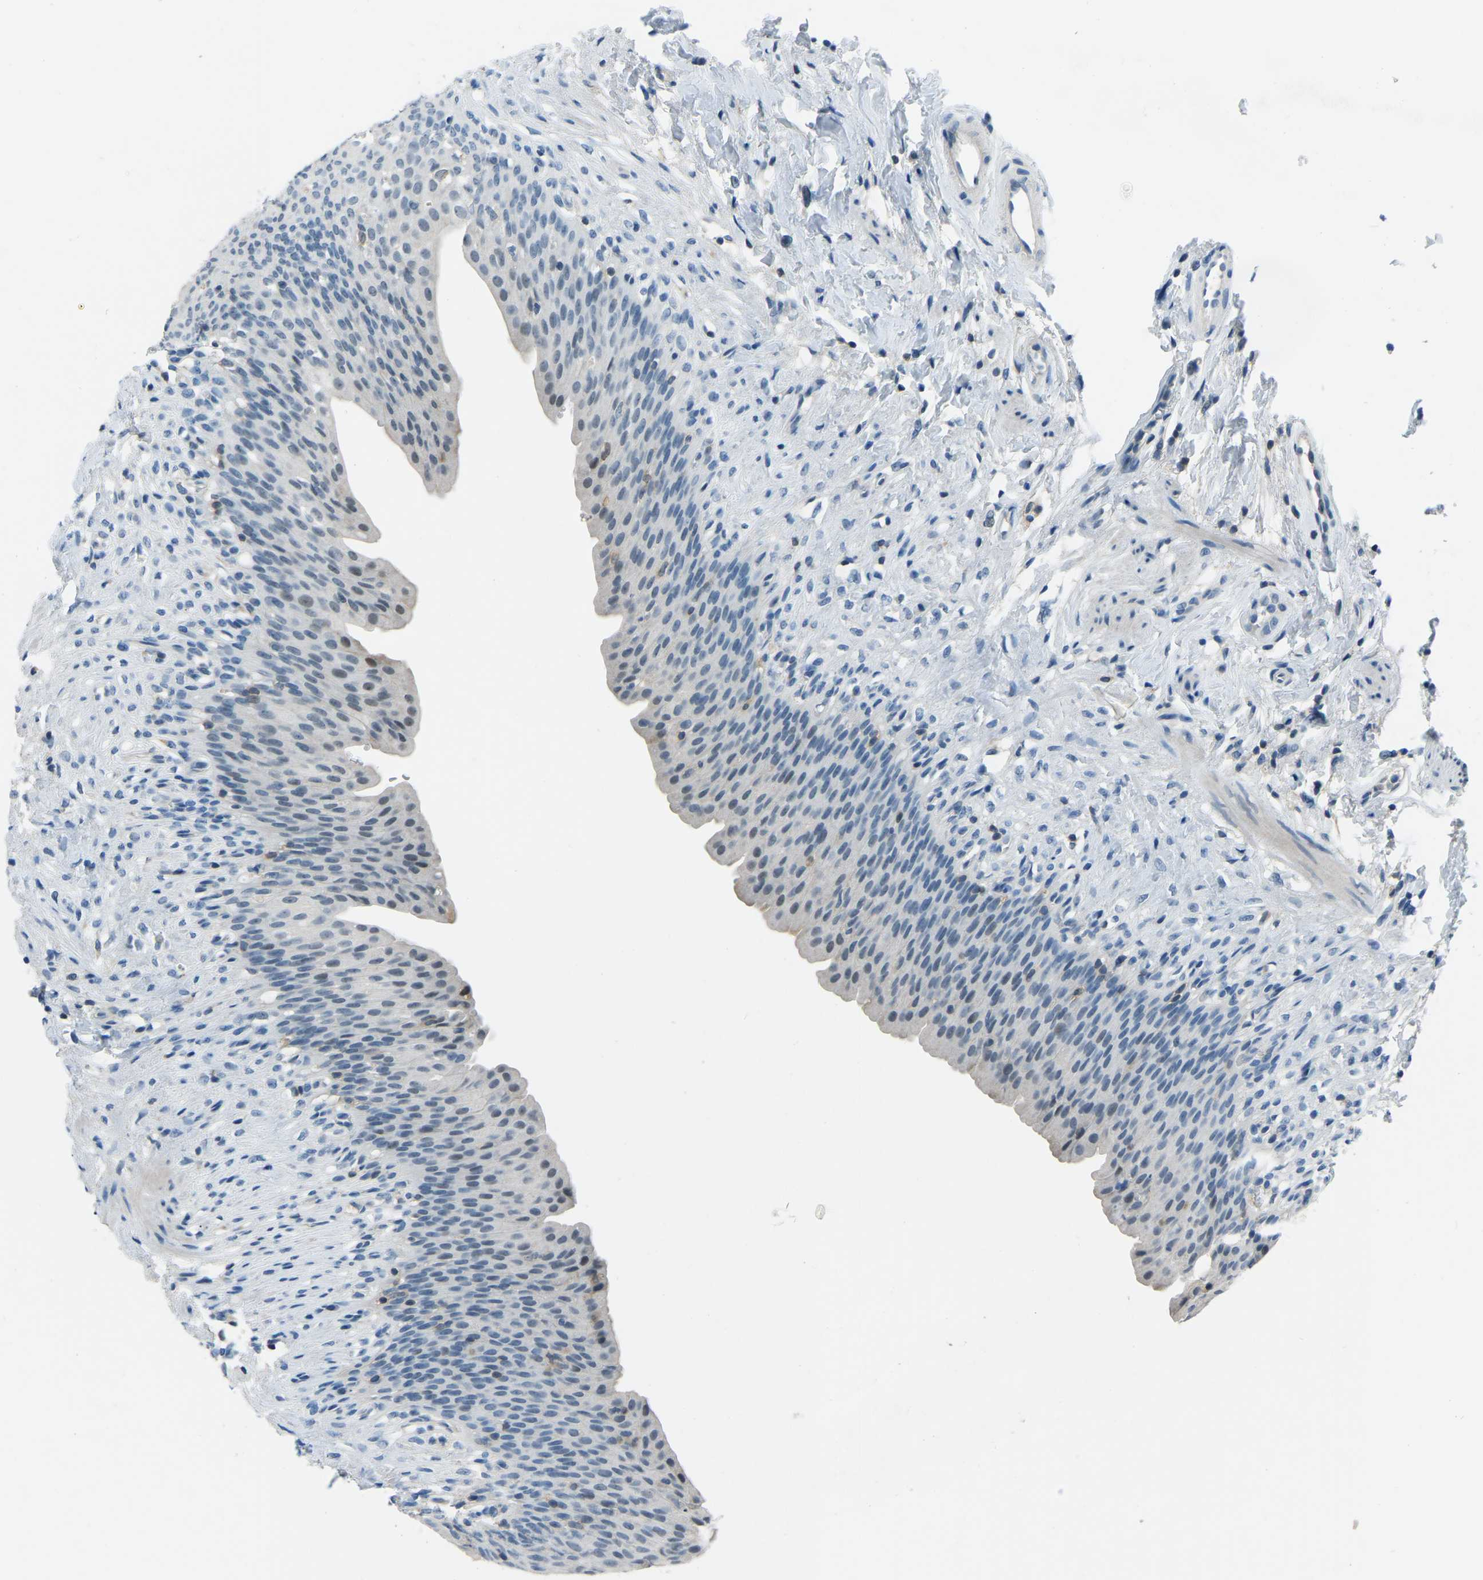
{"staining": {"intensity": "negative", "quantity": "none", "location": "none"}, "tissue": "urinary bladder", "cell_type": "Urothelial cells", "image_type": "normal", "snomed": [{"axis": "morphology", "description": "Normal tissue, NOS"}, {"axis": "topography", "description": "Urinary bladder"}], "caption": "This is a photomicrograph of immunohistochemistry (IHC) staining of unremarkable urinary bladder, which shows no staining in urothelial cells. (IHC, brightfield microscopy, high magnification).", "gene": "XIRP1", "patient": {"sex": "female", "age": 79}}